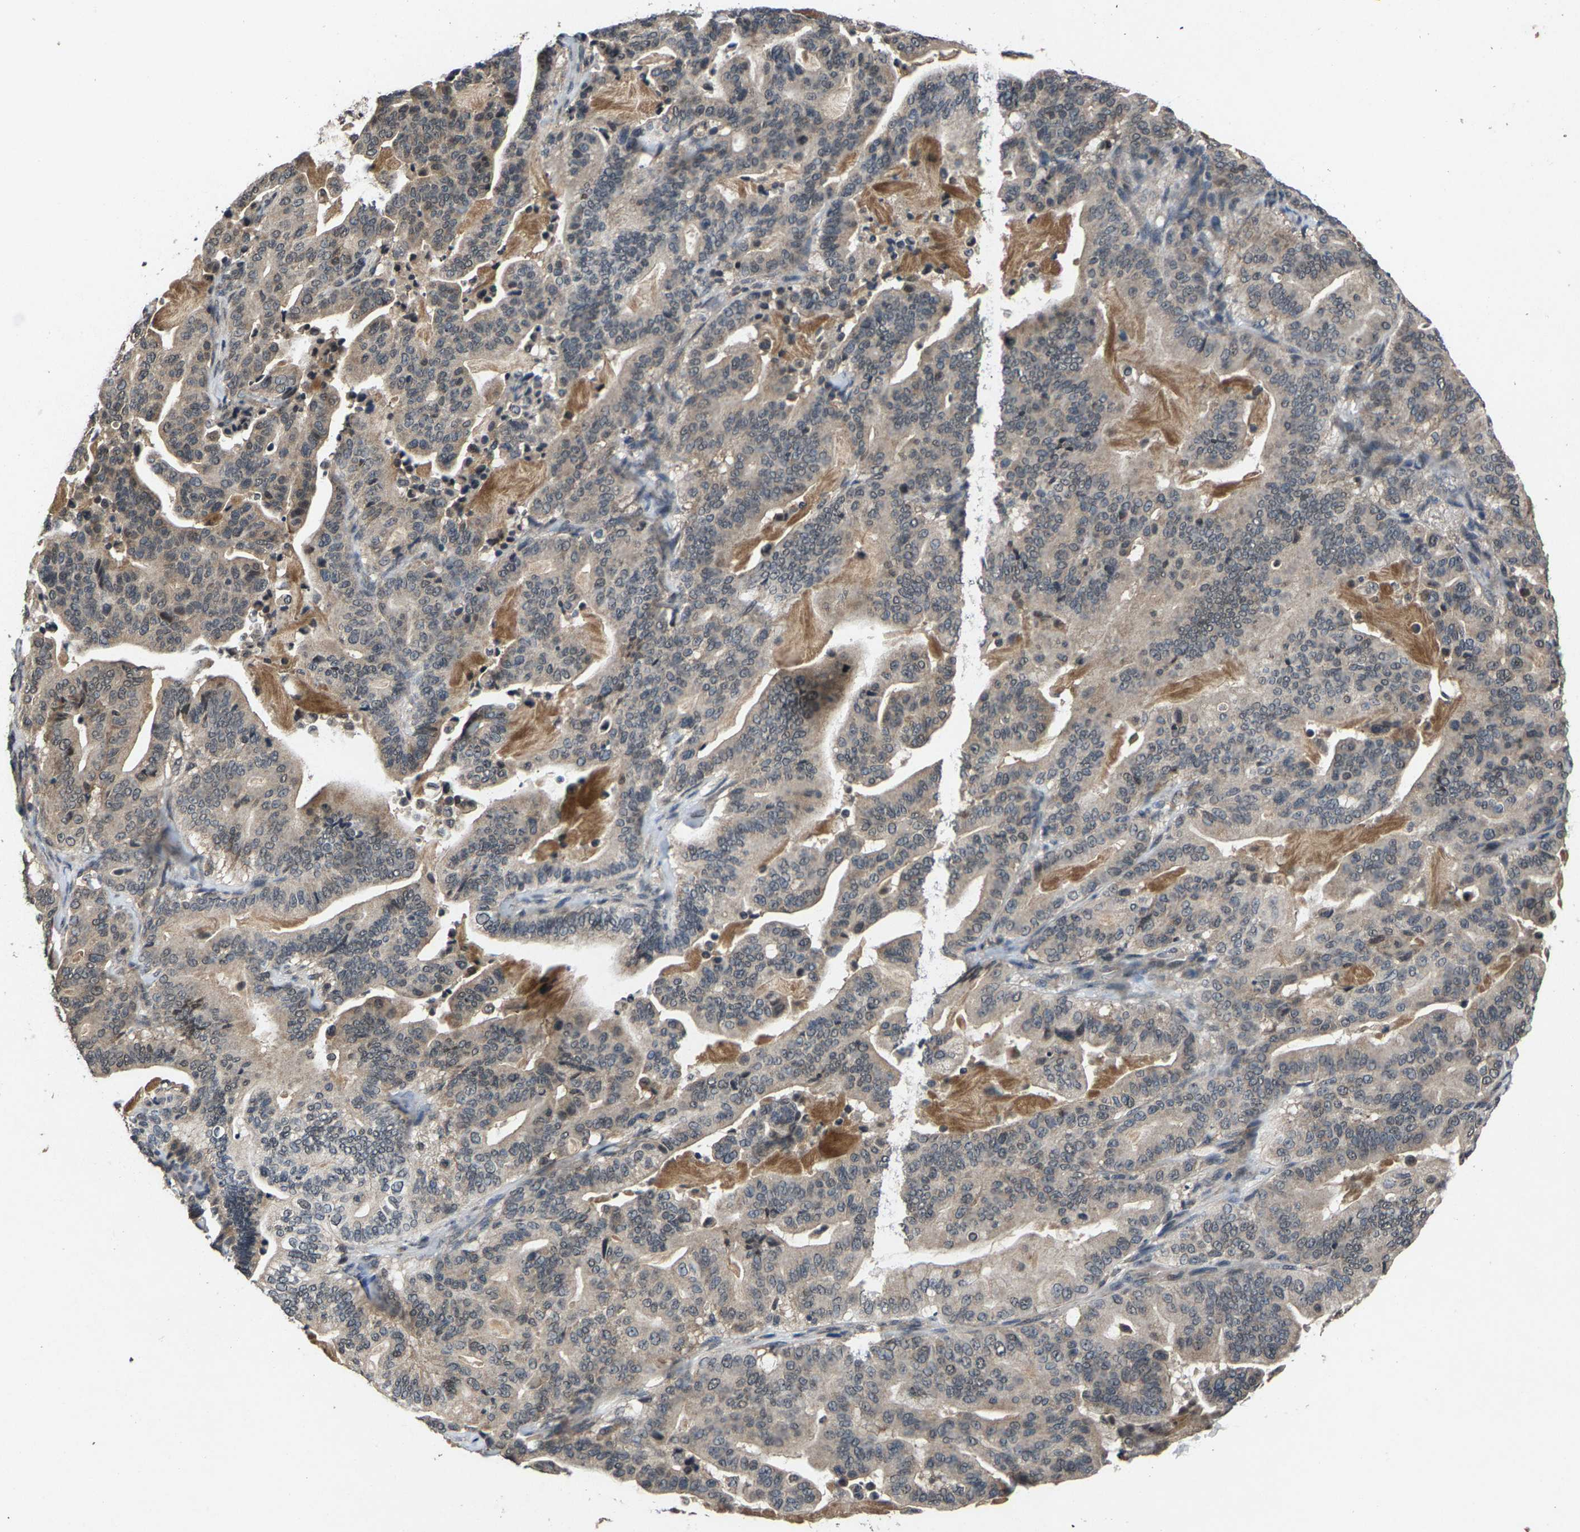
{"staining": {"intensity": "weak", "quantity": "<25%", "location": "cytoplasmic/membranous,nuclear"}, "tissue": "pancreatic cancer", "cell_type": "Tumor cells", "image_type": "cancer", "snomed": [{"axis": "morphology", "description": "Adenocarcinoma, NOS"}, {"axis": "topography", "description": "Pancreas"}], "caption": "This is a micrograph of immunohistochemistry staining of adenocarcinoma (pancreatic), which shows no expression in tumor cells.", "gene": "HUWE1", "patient": {"sex": "male", "age": 63}}